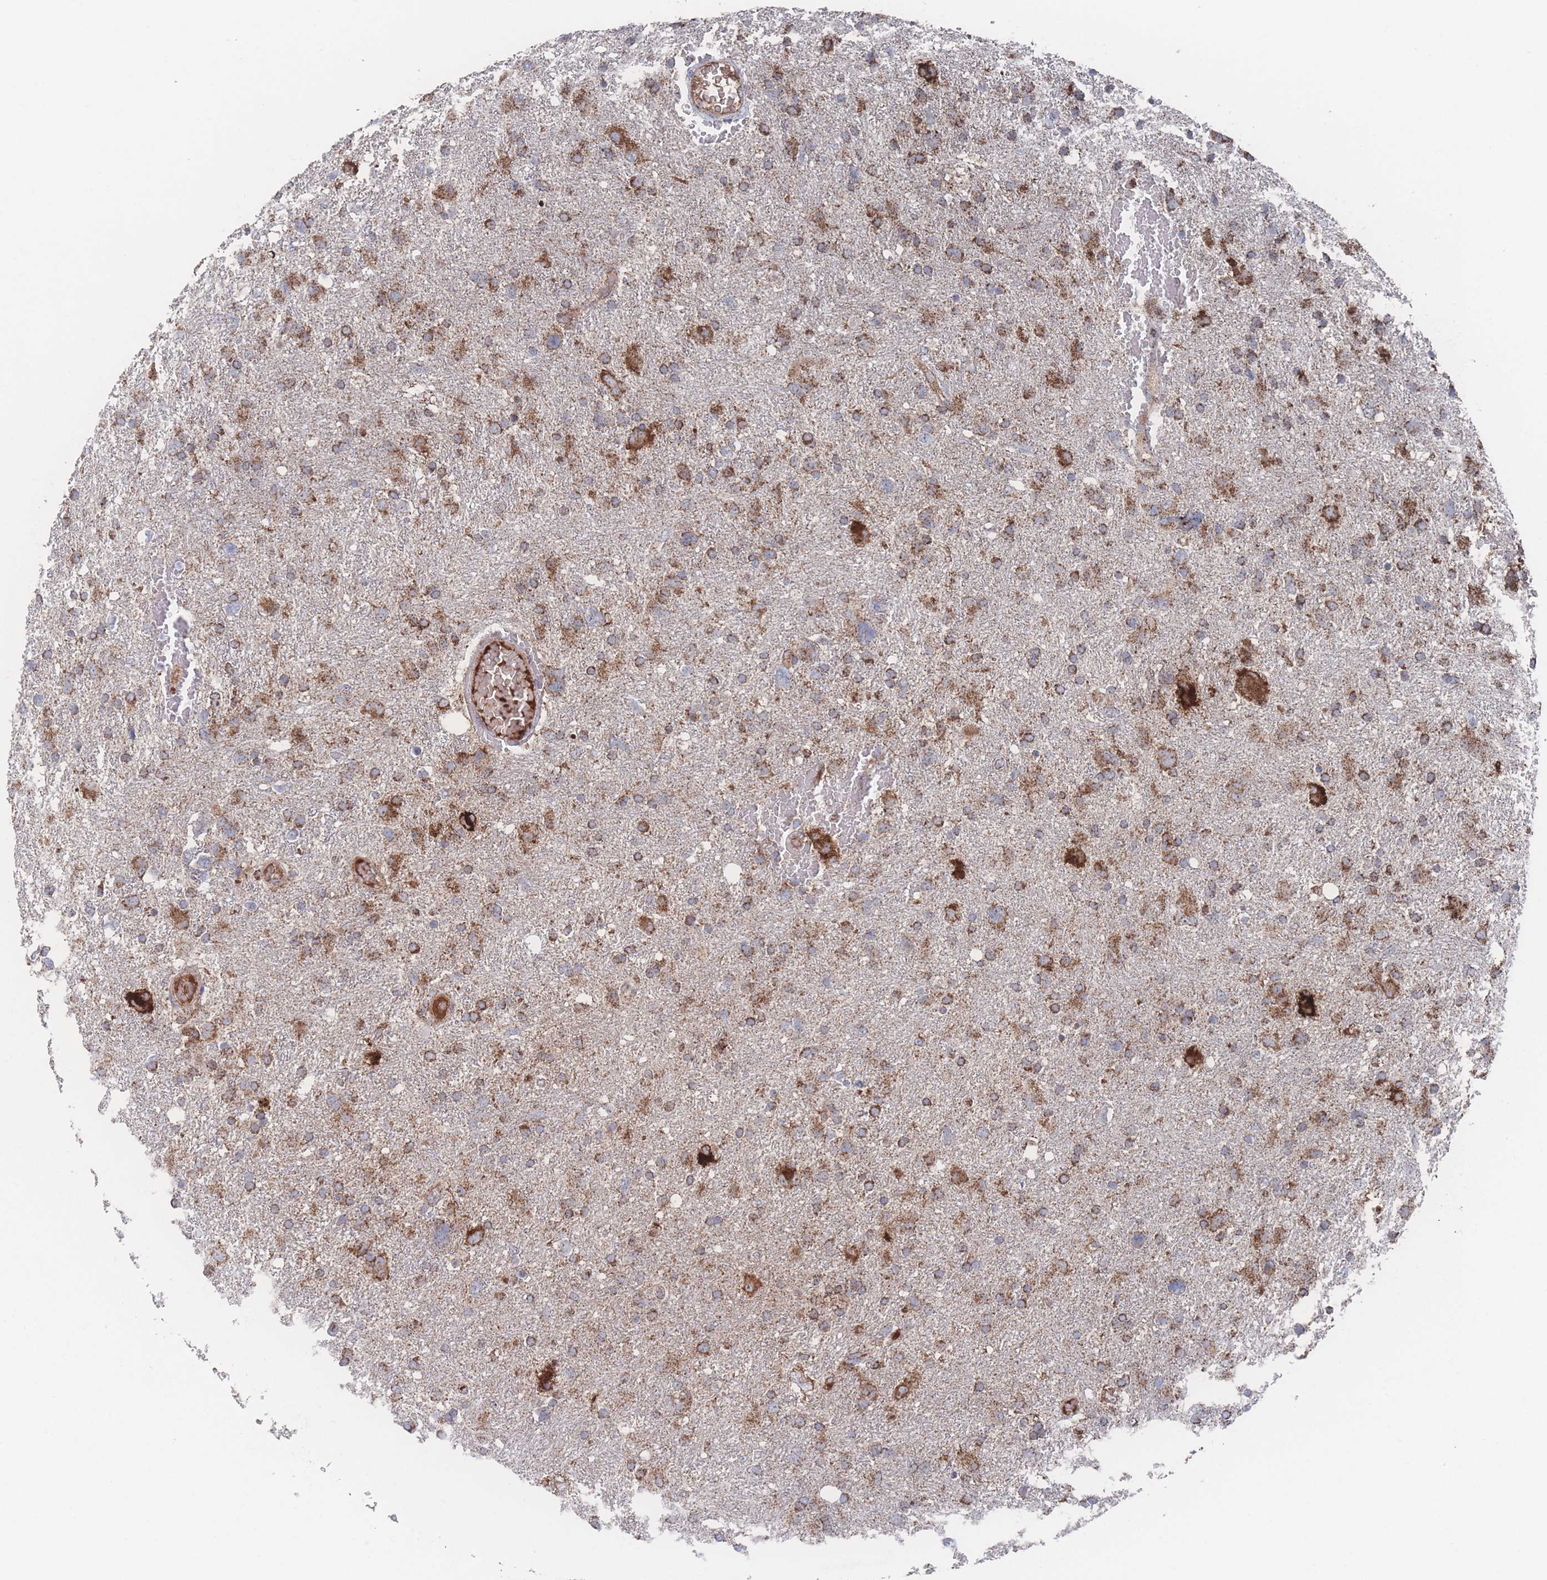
{"staining": {"intensity": "strong", "quantity": "25%-75%", "location": "cytoplasmic/membranous"}, "tissue": "glioma", "cell_type": "Tumor cells", "image_type": "cancer", "snomed": [{"axis": "morphology", "description": "Glioma, malignant, High grade"}, {"axis": "topography", "description": "Brain"}], "caption": "Tumor cells exhibit high levels of strong cytoplasmic/membranous staining in about 25%-75% of cells in glioma.", "gene": "PEX14", "patient": {"sex": "male", "age": 61}}